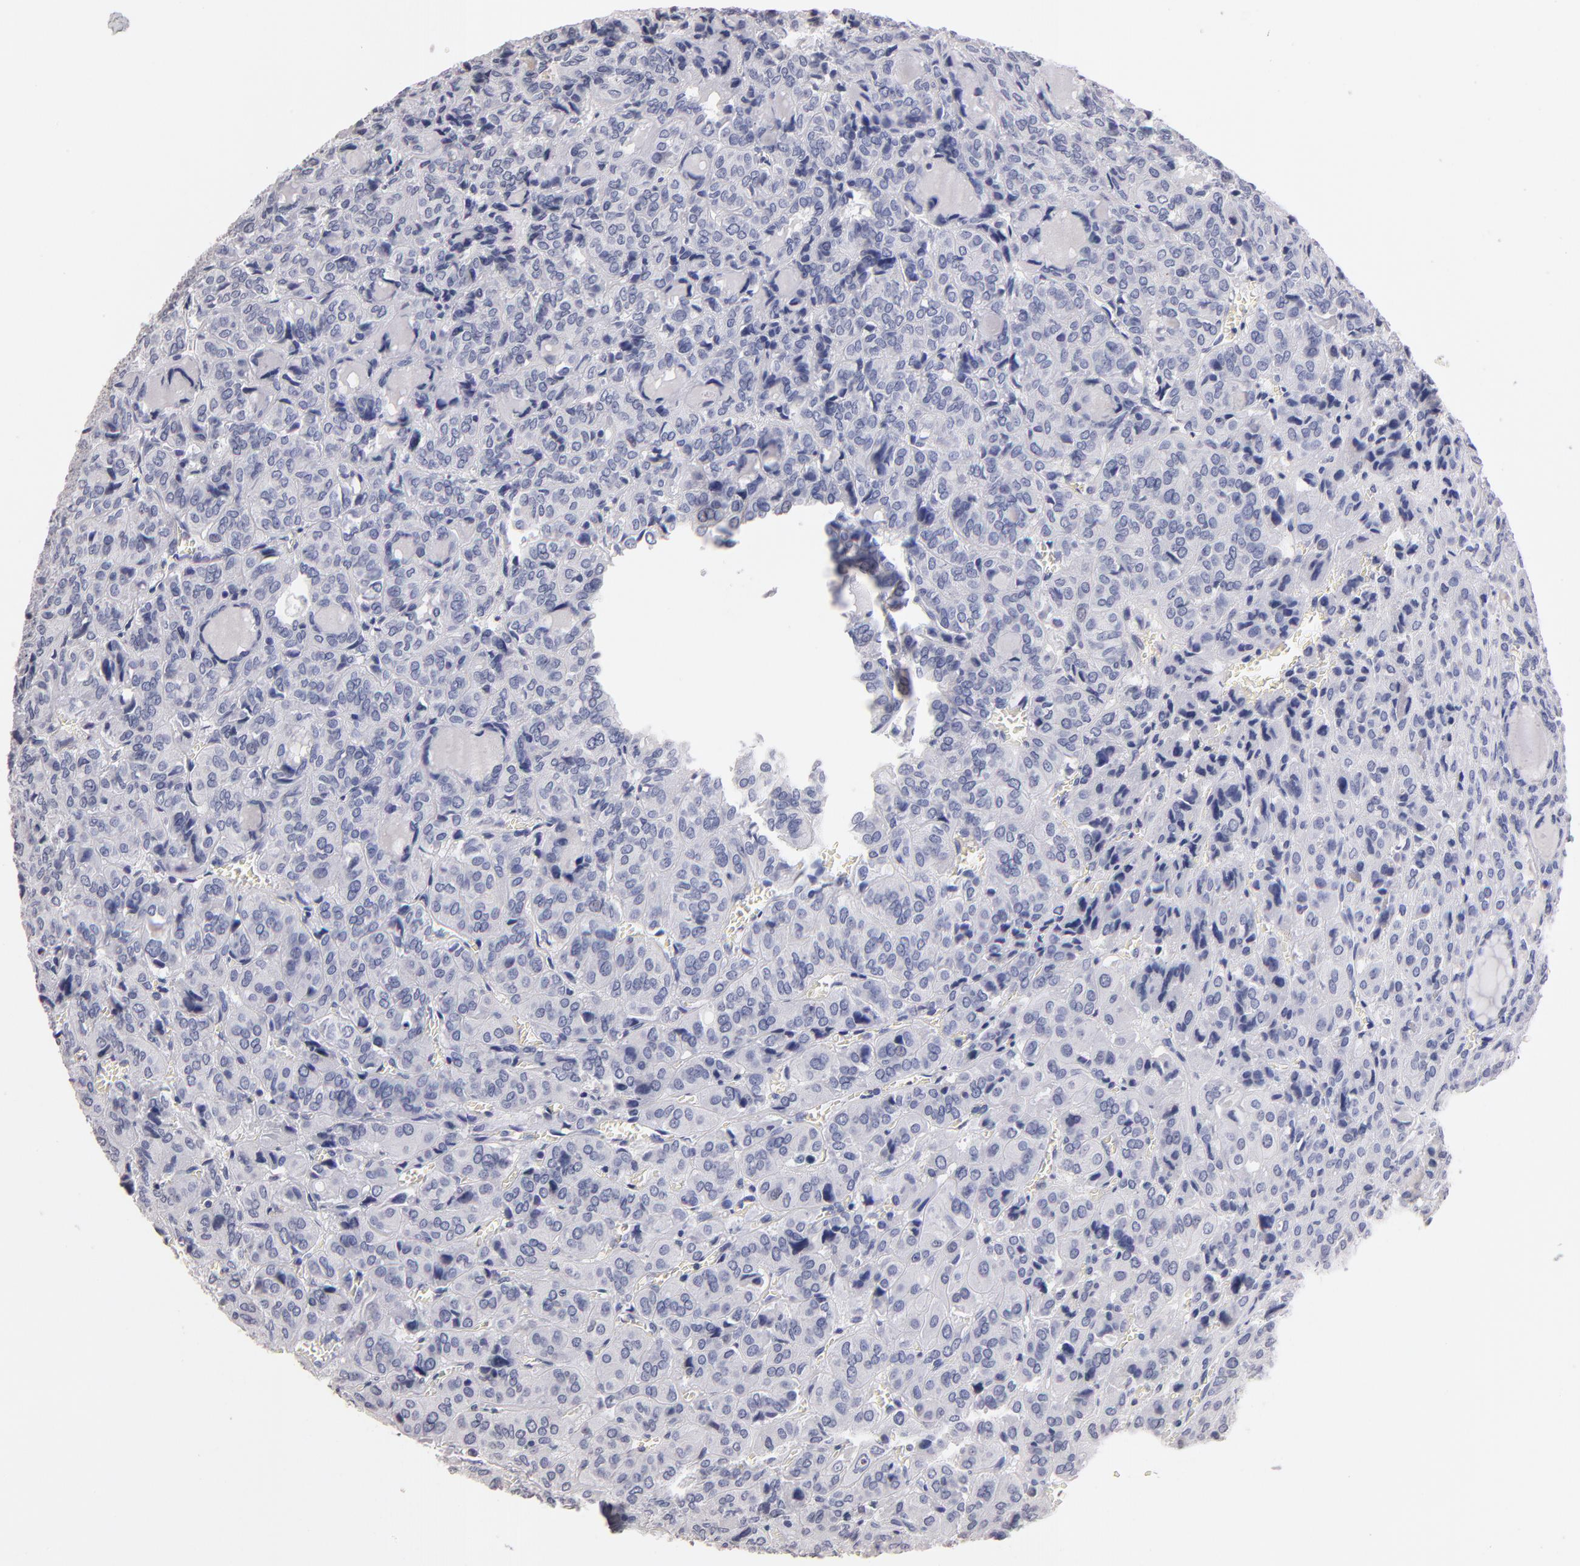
{"staining": {"intensity": "negative", "quantity": "none", "location": "none"}, "tissue": "thyroid cancer", "cell_type": "Tumor cells", "image_type": "cancer", "snomed": [{"axis": "morphology", "description": "Follicular adenoma carcinoma, NOS"}, {"axis": "topography", "description": "Thyroid gland"}], "caption": "High magnification brightfield microscopy of thyroid cancer (follicular adenoma carcinoma) stained with DAB (brown) and counterstained with hematoxylin (blue): tumor cells show no significant staining.", "gene": "SOX10", "patient": {"sex": "female", "age": 71}}